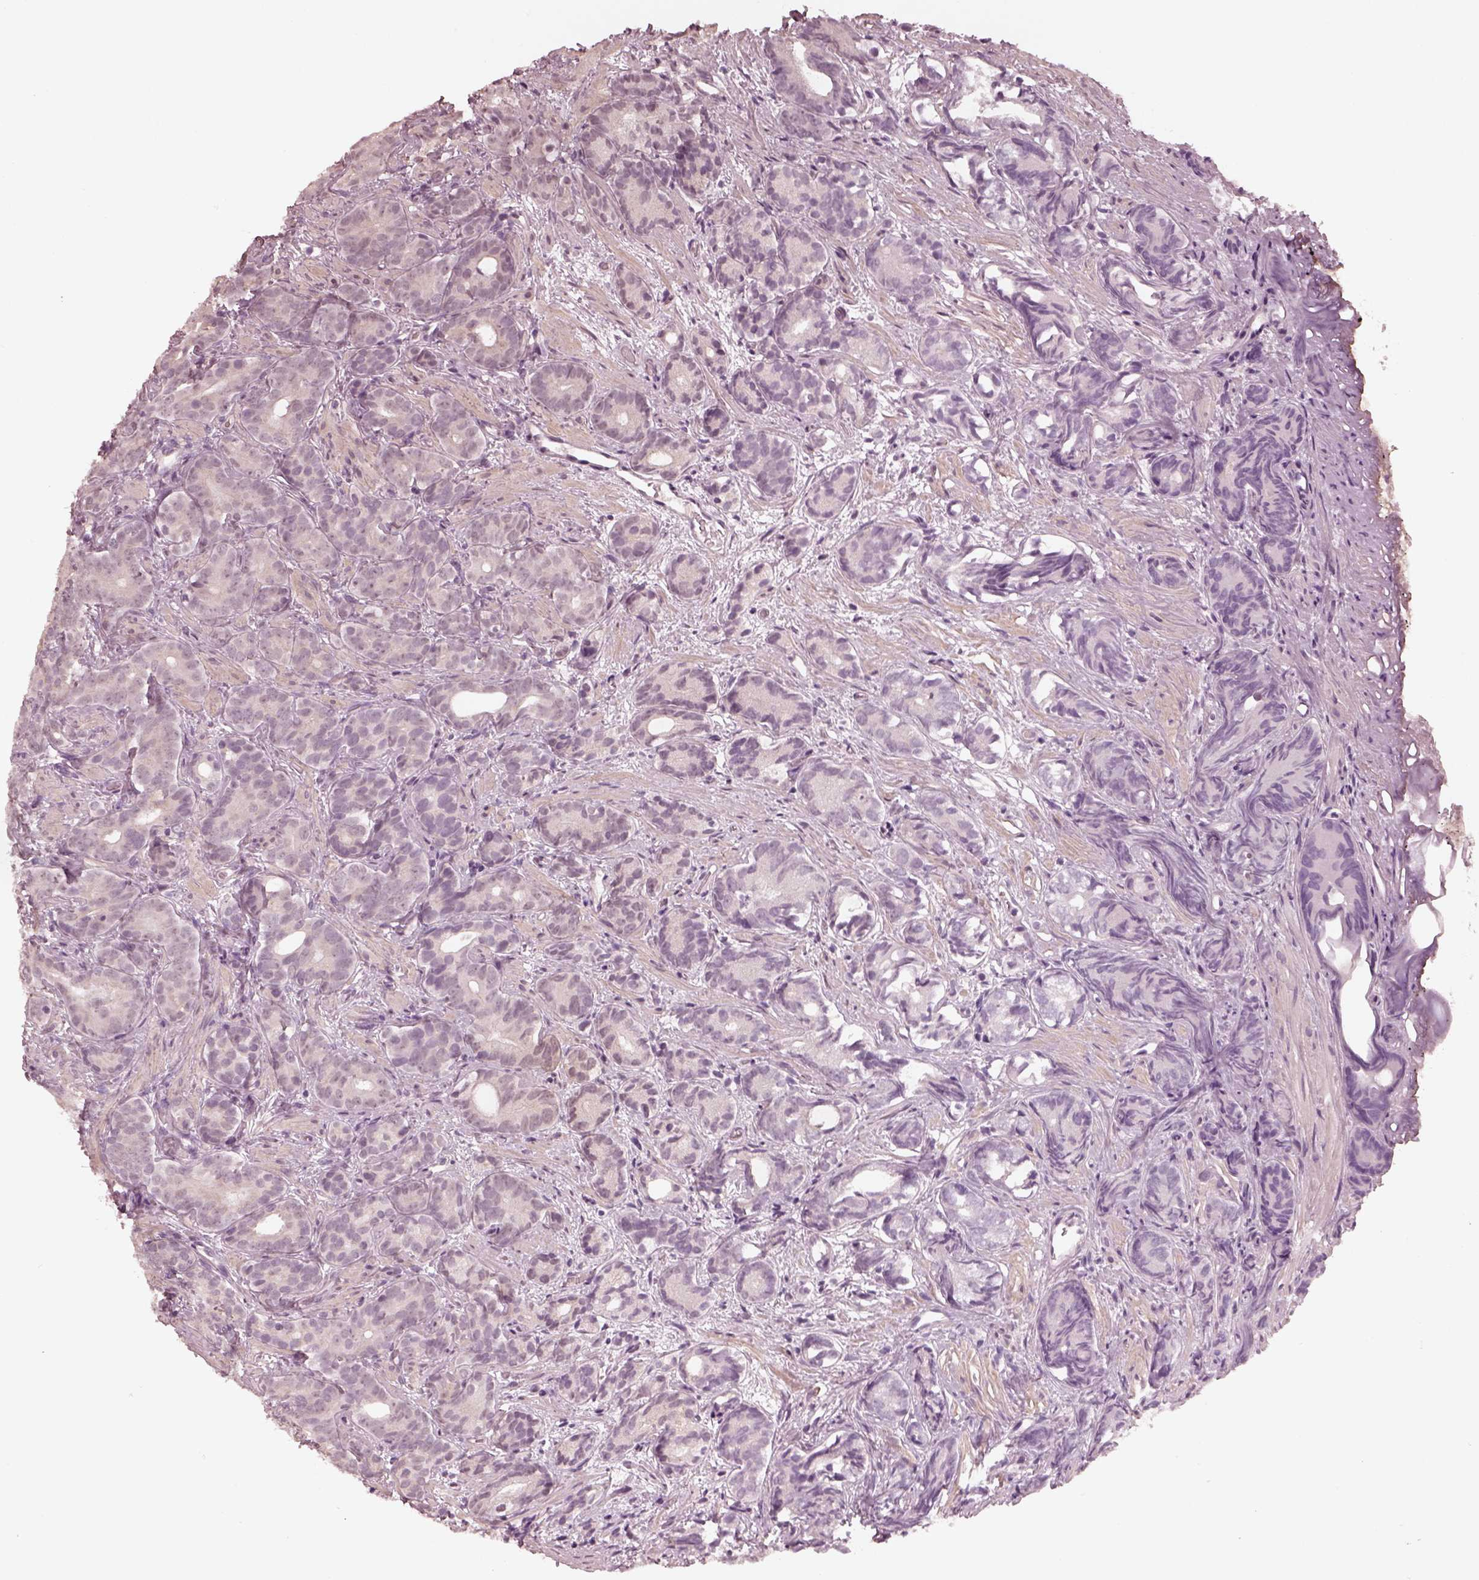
{"staining": {"intensity": "negative", "quantity": "none", "location": "none"}, "tissue": "prostate cancer", "cell_type": "Tumor cells", "image_type": "cancer", "snomed": [{"axis": "morphology", "description": "Adenocarcinoma, High grade"}, {"axis": "topography", "description": "Prostate"}], "caption": "Tumor cells are negative for brown protein staining in prostate cancer (adenocarcinoma (high-grade)).", "gene": "OPTC", "patient": {"sex": "male", "age": 84}}